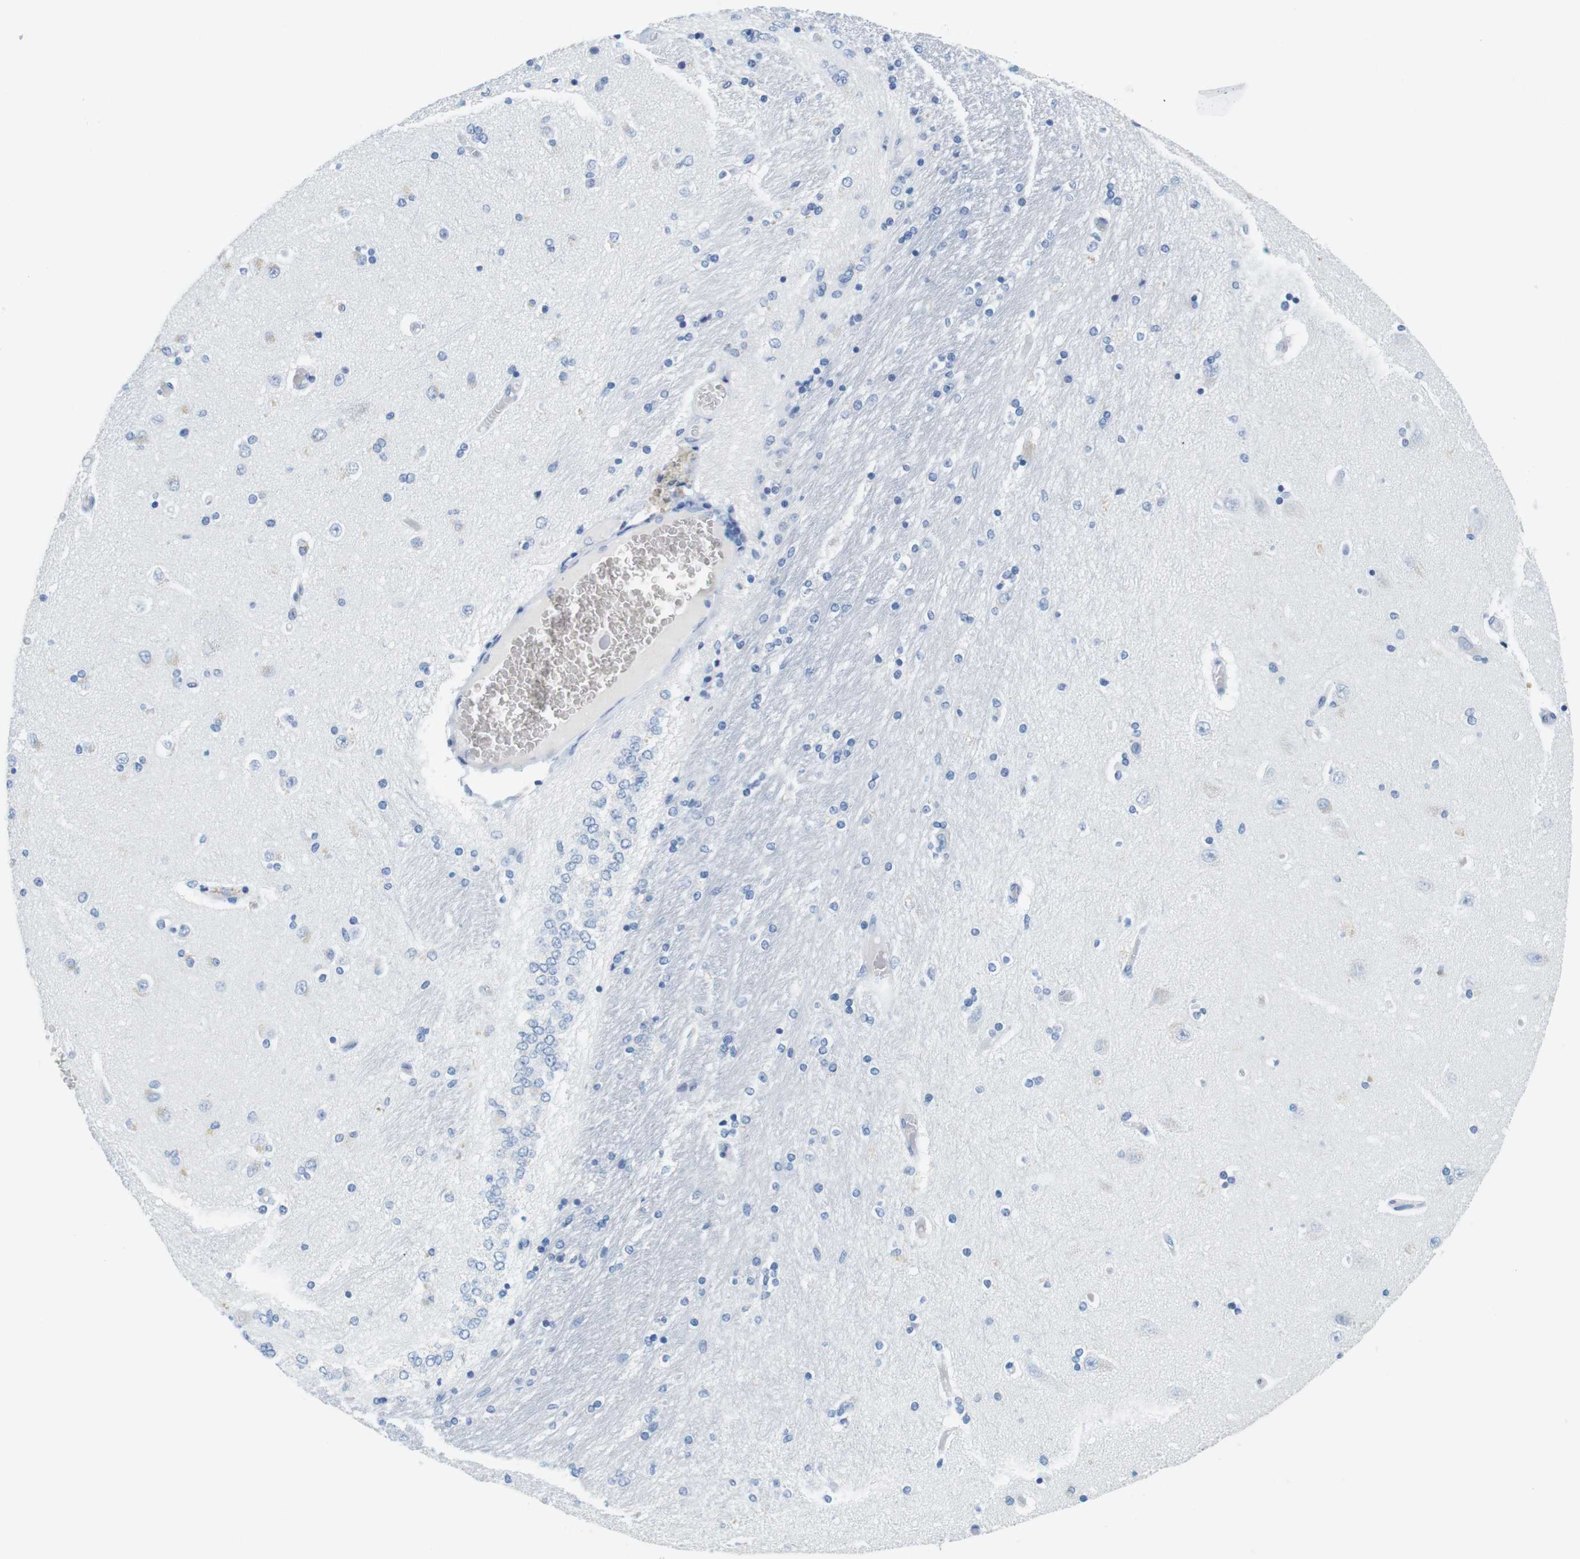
{"staining": {"intensity": "negative", "quantity": "none", "location": "none"}, "tissue": "hippocampus", "cell_type": "Glial cells", "image_type": "normal", "snomed": [{"axis": "morphology", "description": "Normal tissue, NOS"}, {"axis": "topography", "description": "Hippocampus"}], "caption": "The micrograph exhibits no significant positivity in glial cells of hippocampus. Nuclei are stained in blue.", "gene": "CYP2C9", "patient": {"sex": "female", "age": 54}}